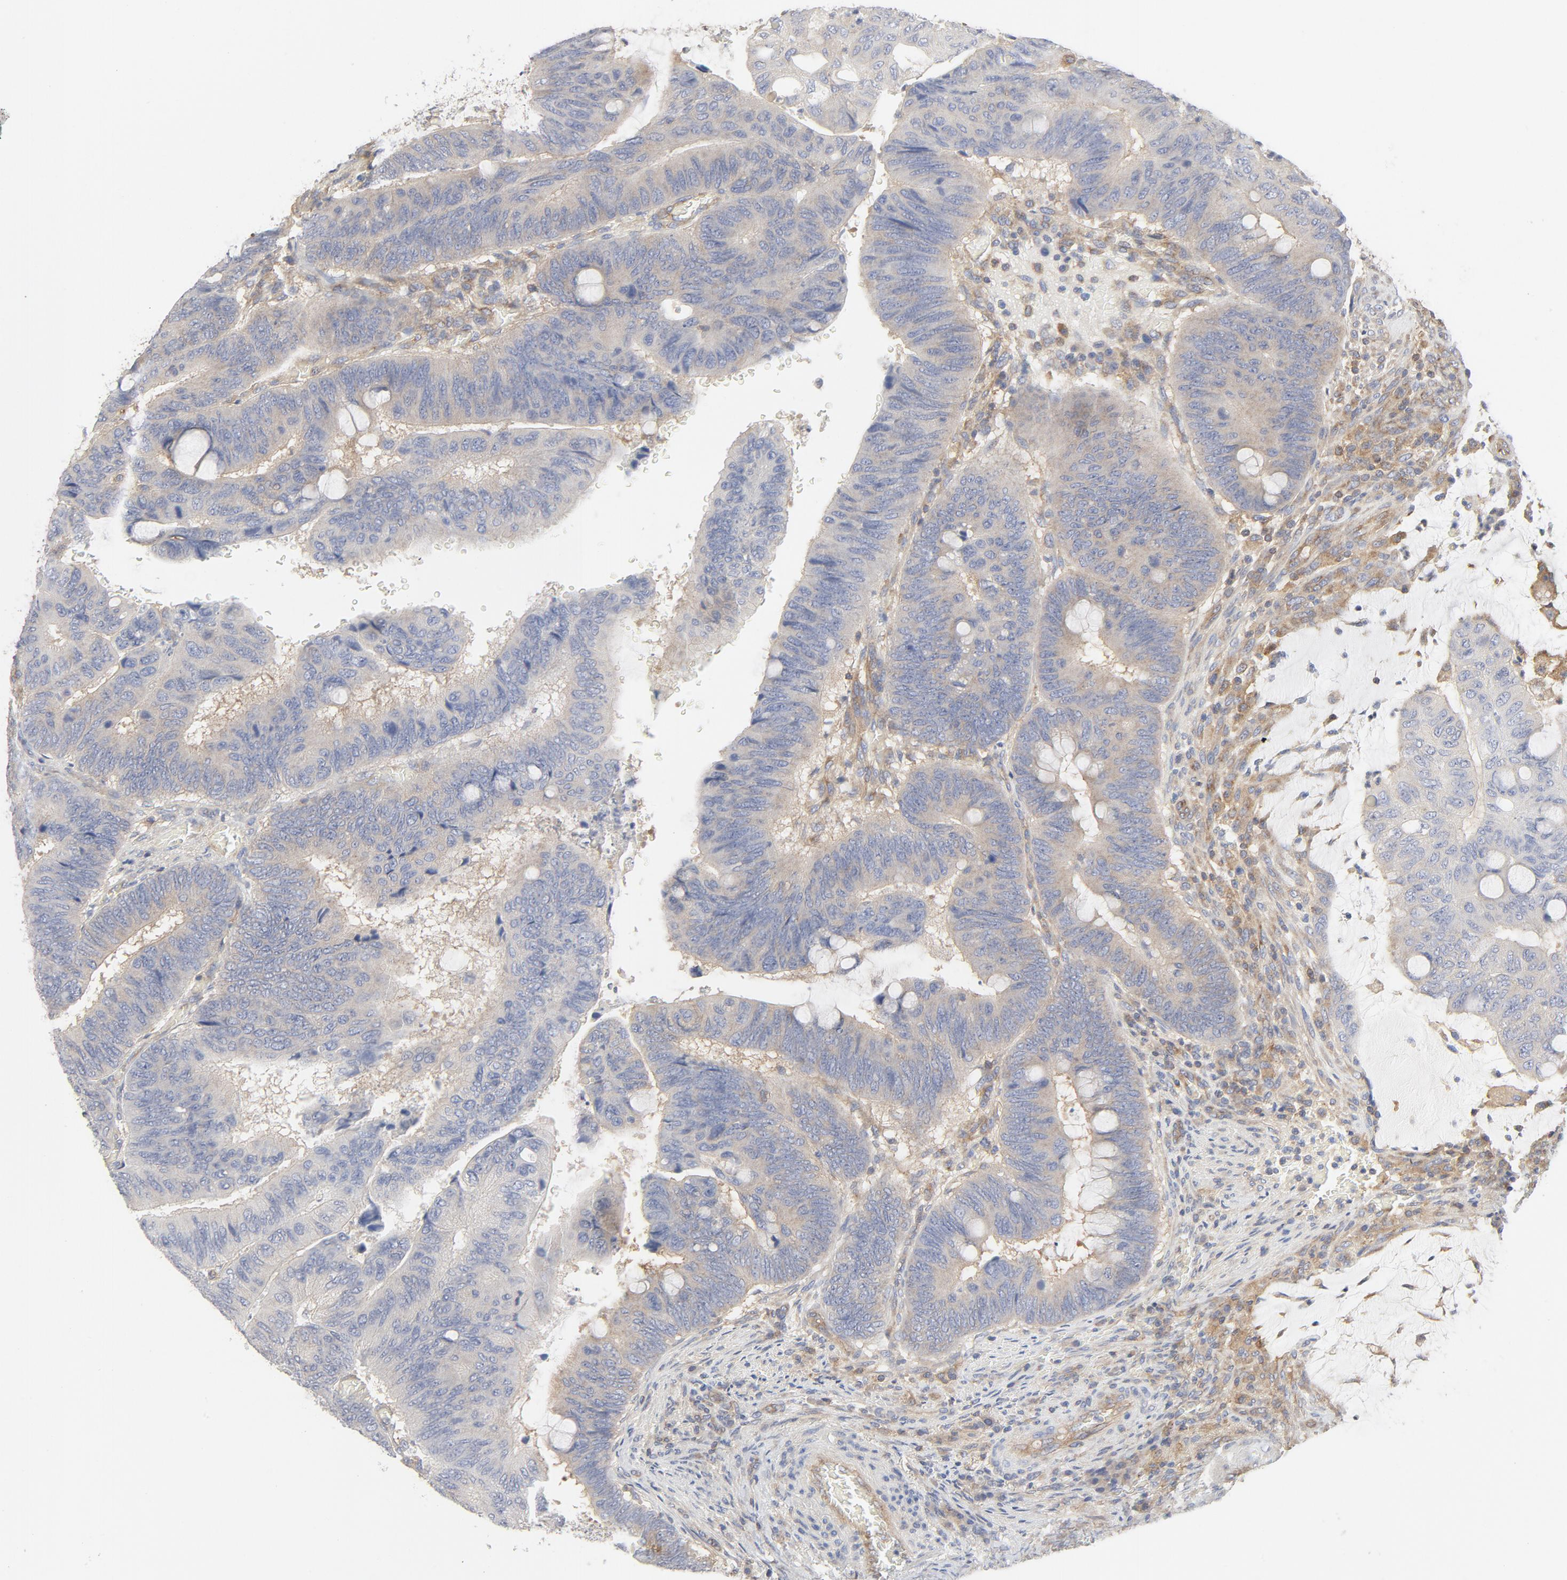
{"staining": {"intensity": "moderate", "quantity": "25%-75%", "location": "cytoplasmic/membranous"}, "tissue": "colorectal cancer", "cell_type": "Tumor cells", "image_type": "cancer", "snomed": [{"axis": "morphology", "description": "Normal tissue, NOS"}, {"axis": "morphology", "description": "Adenocarcinoma, NOS"}, {"axis": "topography", "description": "Rectum"}], "caption": "A medium amount of moderate cytoplasmic/membranous expression is identified in about 25%-75% of tumor cells in colorectal adenocarcinoma tissue.", "gene": "RABEP1", "patient": {"sex": "male", "age": 92}}